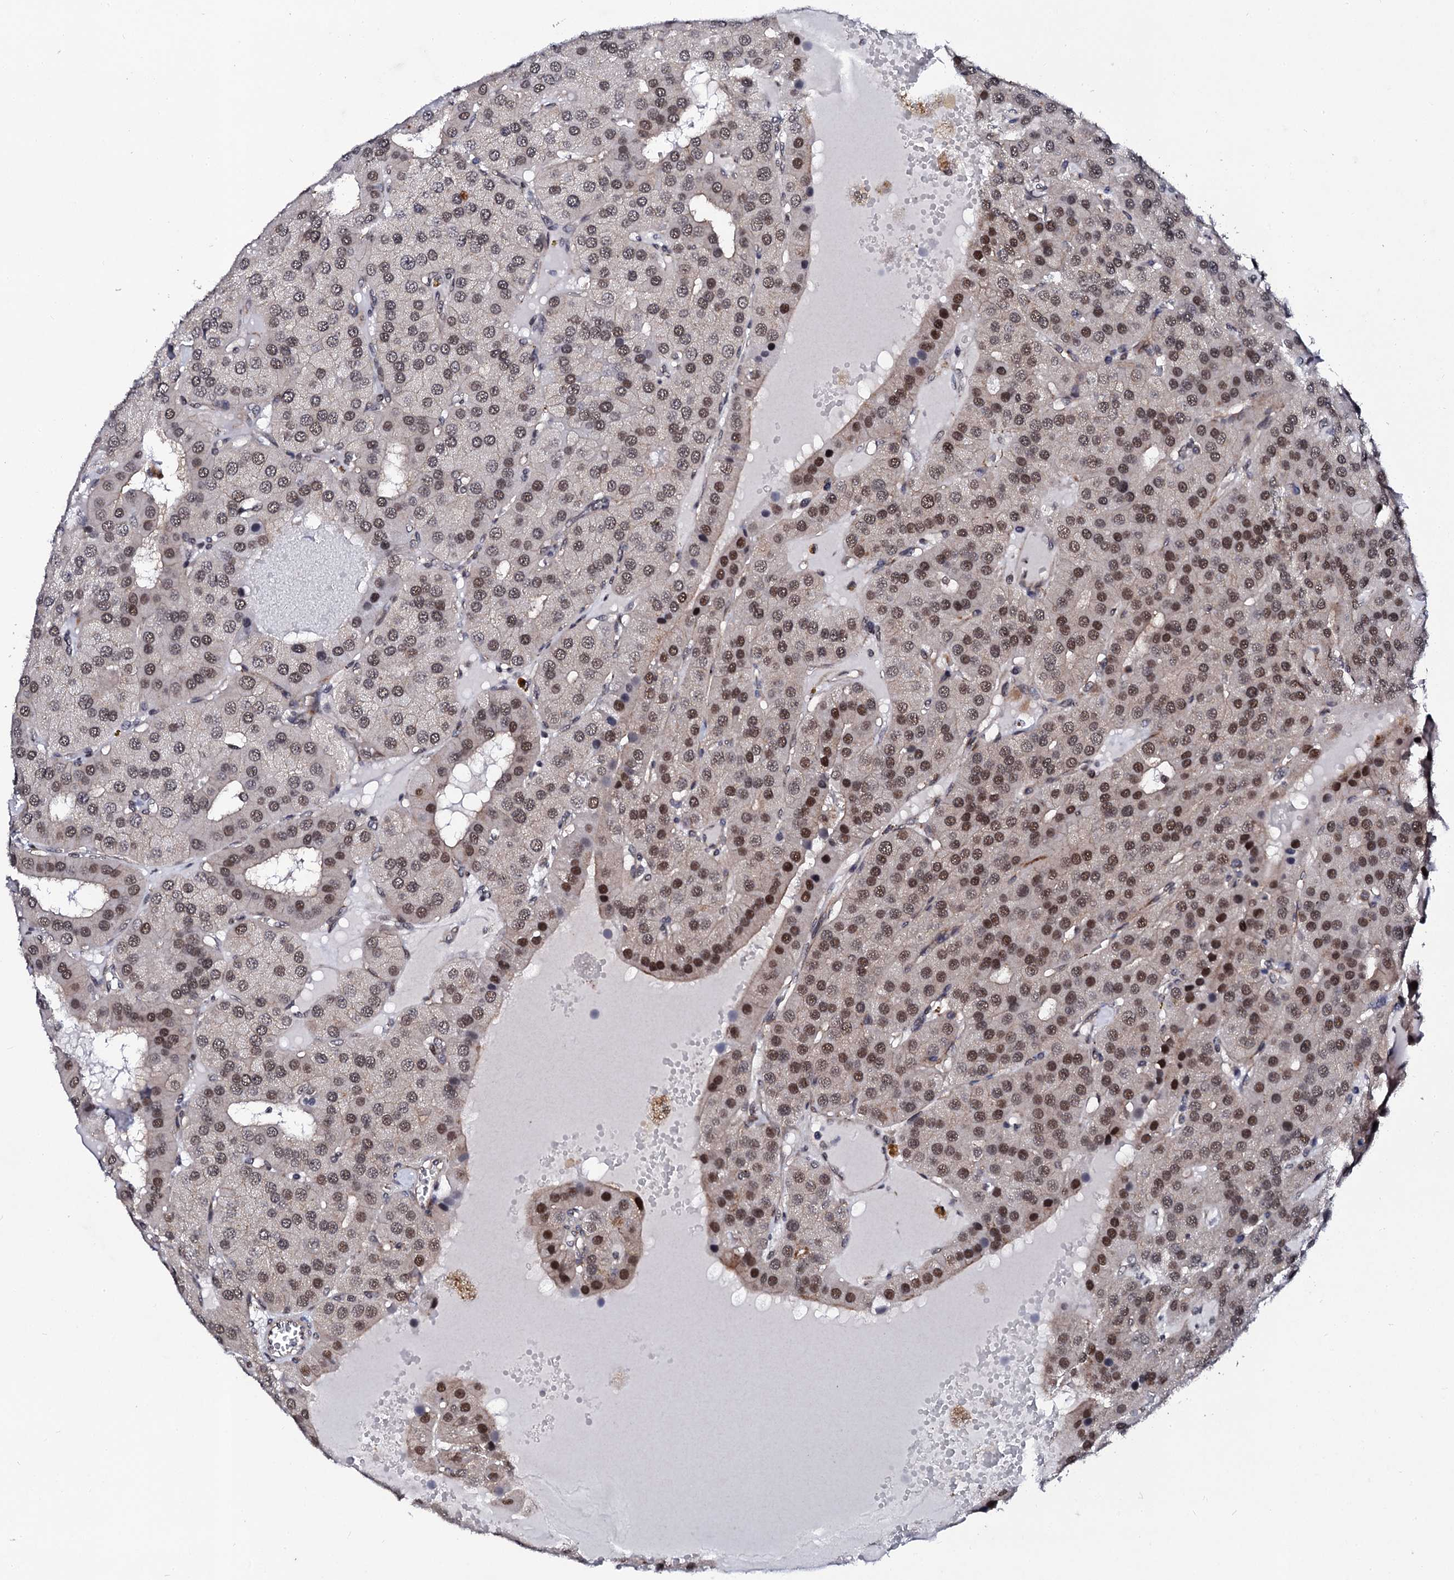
{"staining": {"intensity": "moderate", "quantity": "25%-75%", "location": "nuclear"}, "tissue": "parathyroid gland", "cell_type": "Glandular cells", "image_type": "normal", "snomed": [{"axis": "morphology", "description": "Normal tissue, NOS"}, {"axis": "morphology", "description": "Adenoma, NOS"}, {"axis": "topography", "description": "Parathyroid gland"}], "caption": "Immunohistochemical staining of benign human parathyroid gland shows 25%-75% levels of moderate nuclear protein positivity in about 25%-75% of glandular cells.", "gene": "CSTF3", "patient": {"sex": "female", "age": 86}}